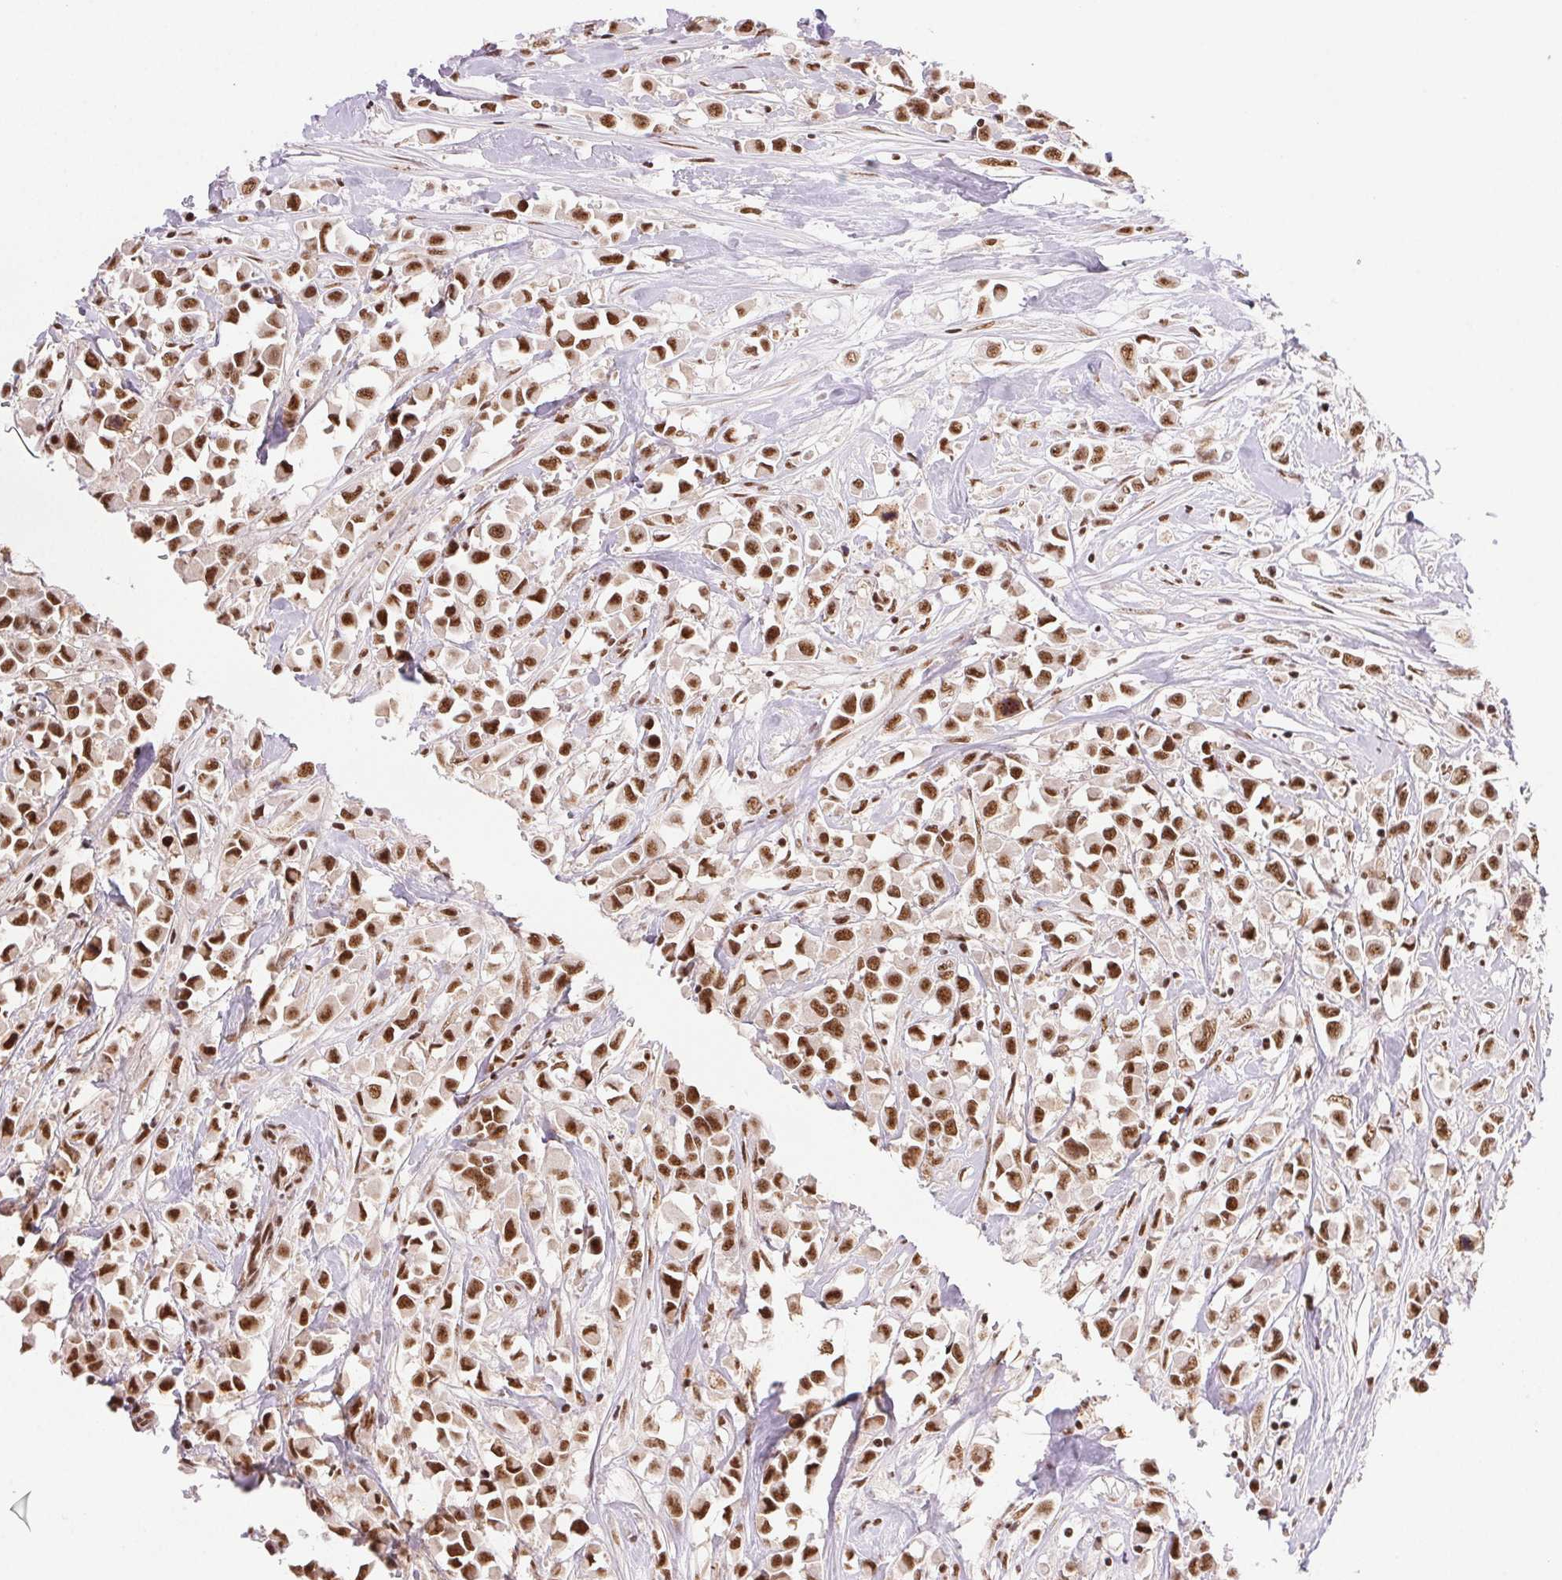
{"staining": {"intensity": "strong", "quantity": ">75%", "location": "nuclear"}, "tissue": "breast cancer", "cell_type": "Tumor cells", "image_type": "cancer", "snomed": [{"axis": "morphology", "description": "Duct carcinoma"}, {"axis": "topography", "description": "Breast"}], "caption": "Breast cancer stained for a protein demonstrates strong nuclear positivity in tumor cells. The staining is performed using DAB brown chromogen to label protein expression. The nuclei are counter-stained blue using hematoxylin.", "gene": "IK", "patient": {"sex": "female", "age": 61}}